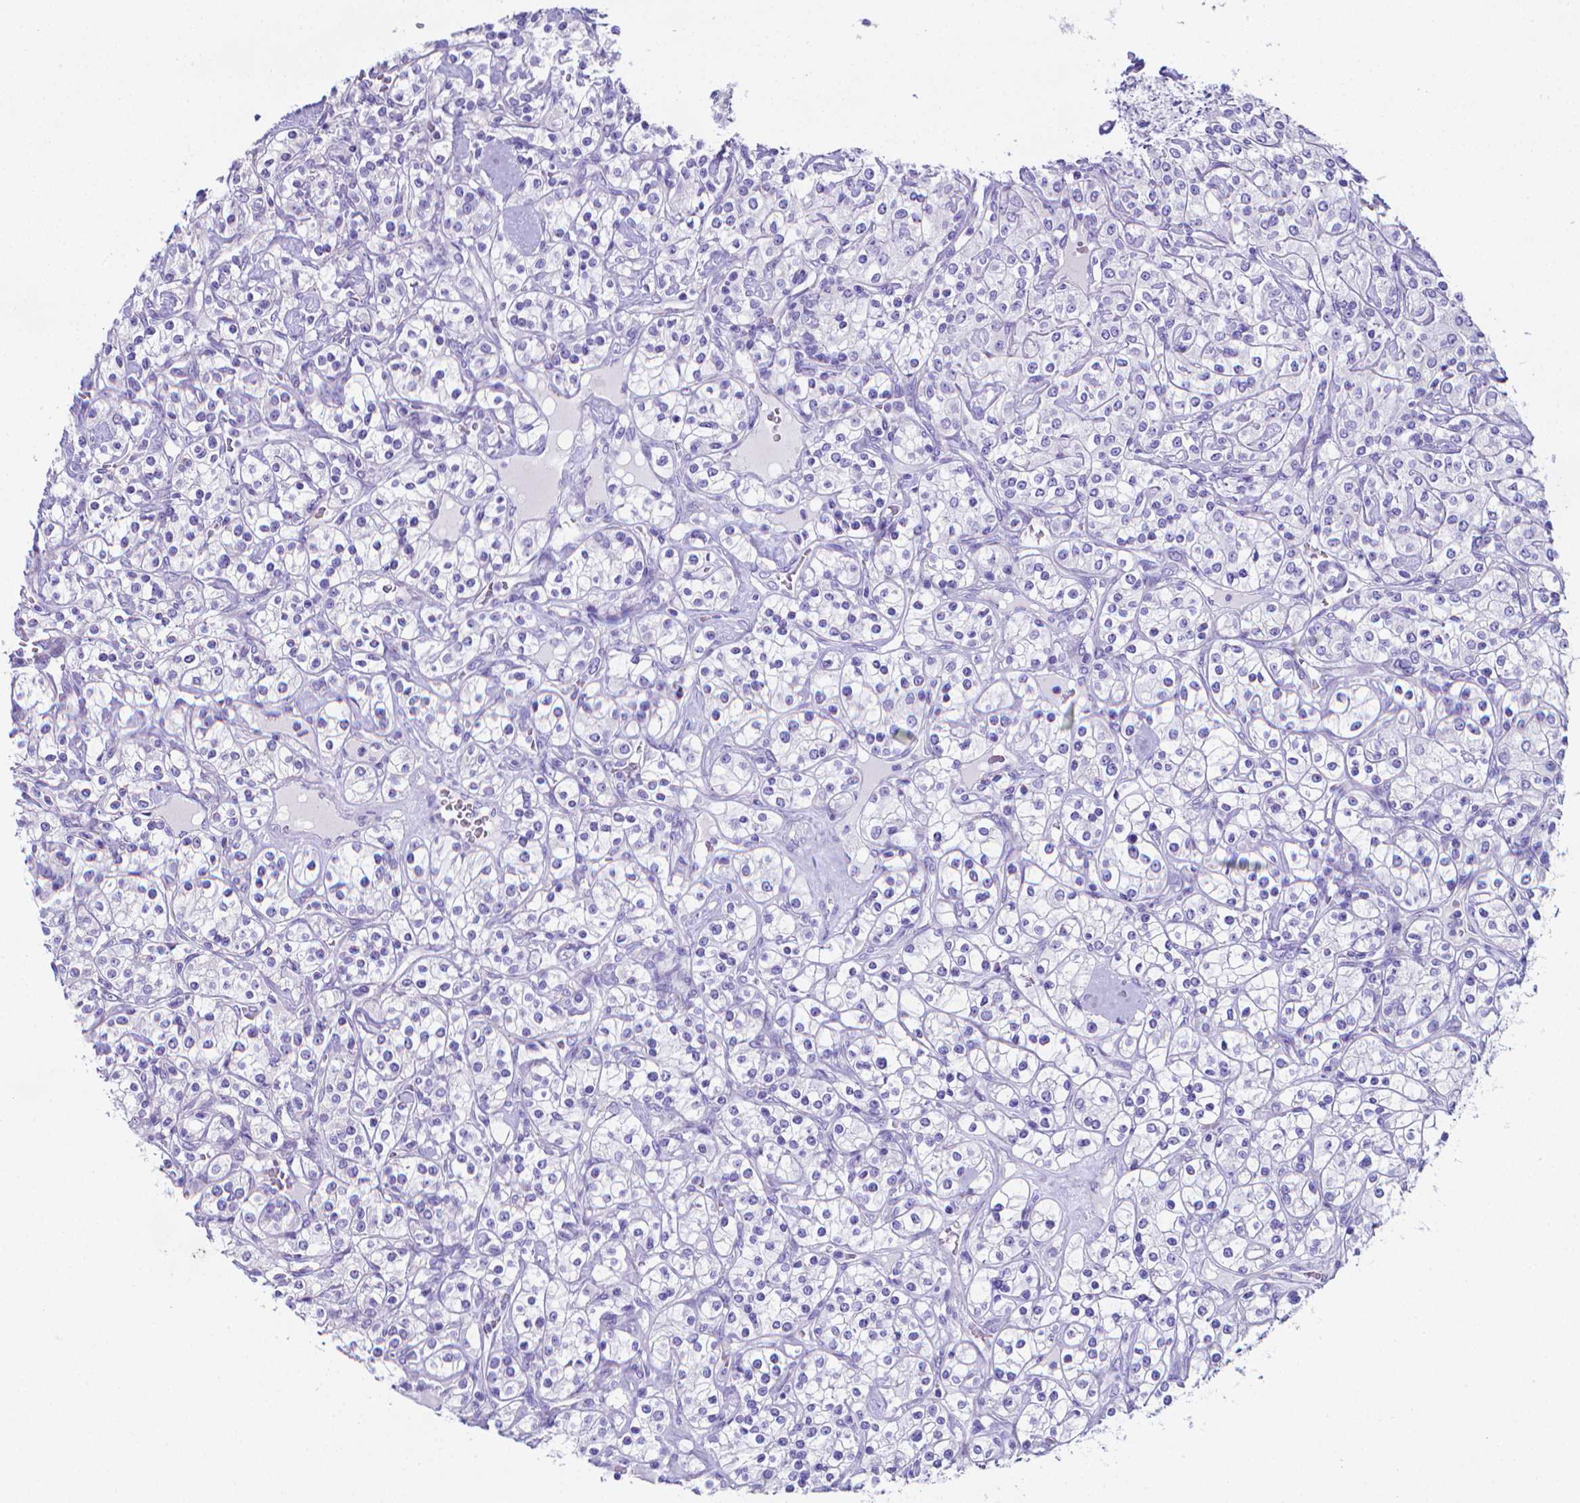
{"staining": {"intensity": "negative", "quantity": "none", "location": "none"}, "tissue": "renal cancer", "cell_type": "Tumor cells", "image_type": "cancer", "snomed": [{"axis": "morphology", "description": "Adenocarcinoma, NOS"}, {"axis": "topography", "description": "Kidney"}], "caption": "Human renal cancer stained for a protein using immunohistochemistry (IHC) displays no staining in tumor cells.", "gene": "LRRC73", "patient": {"sex": "male", "age": 77}}